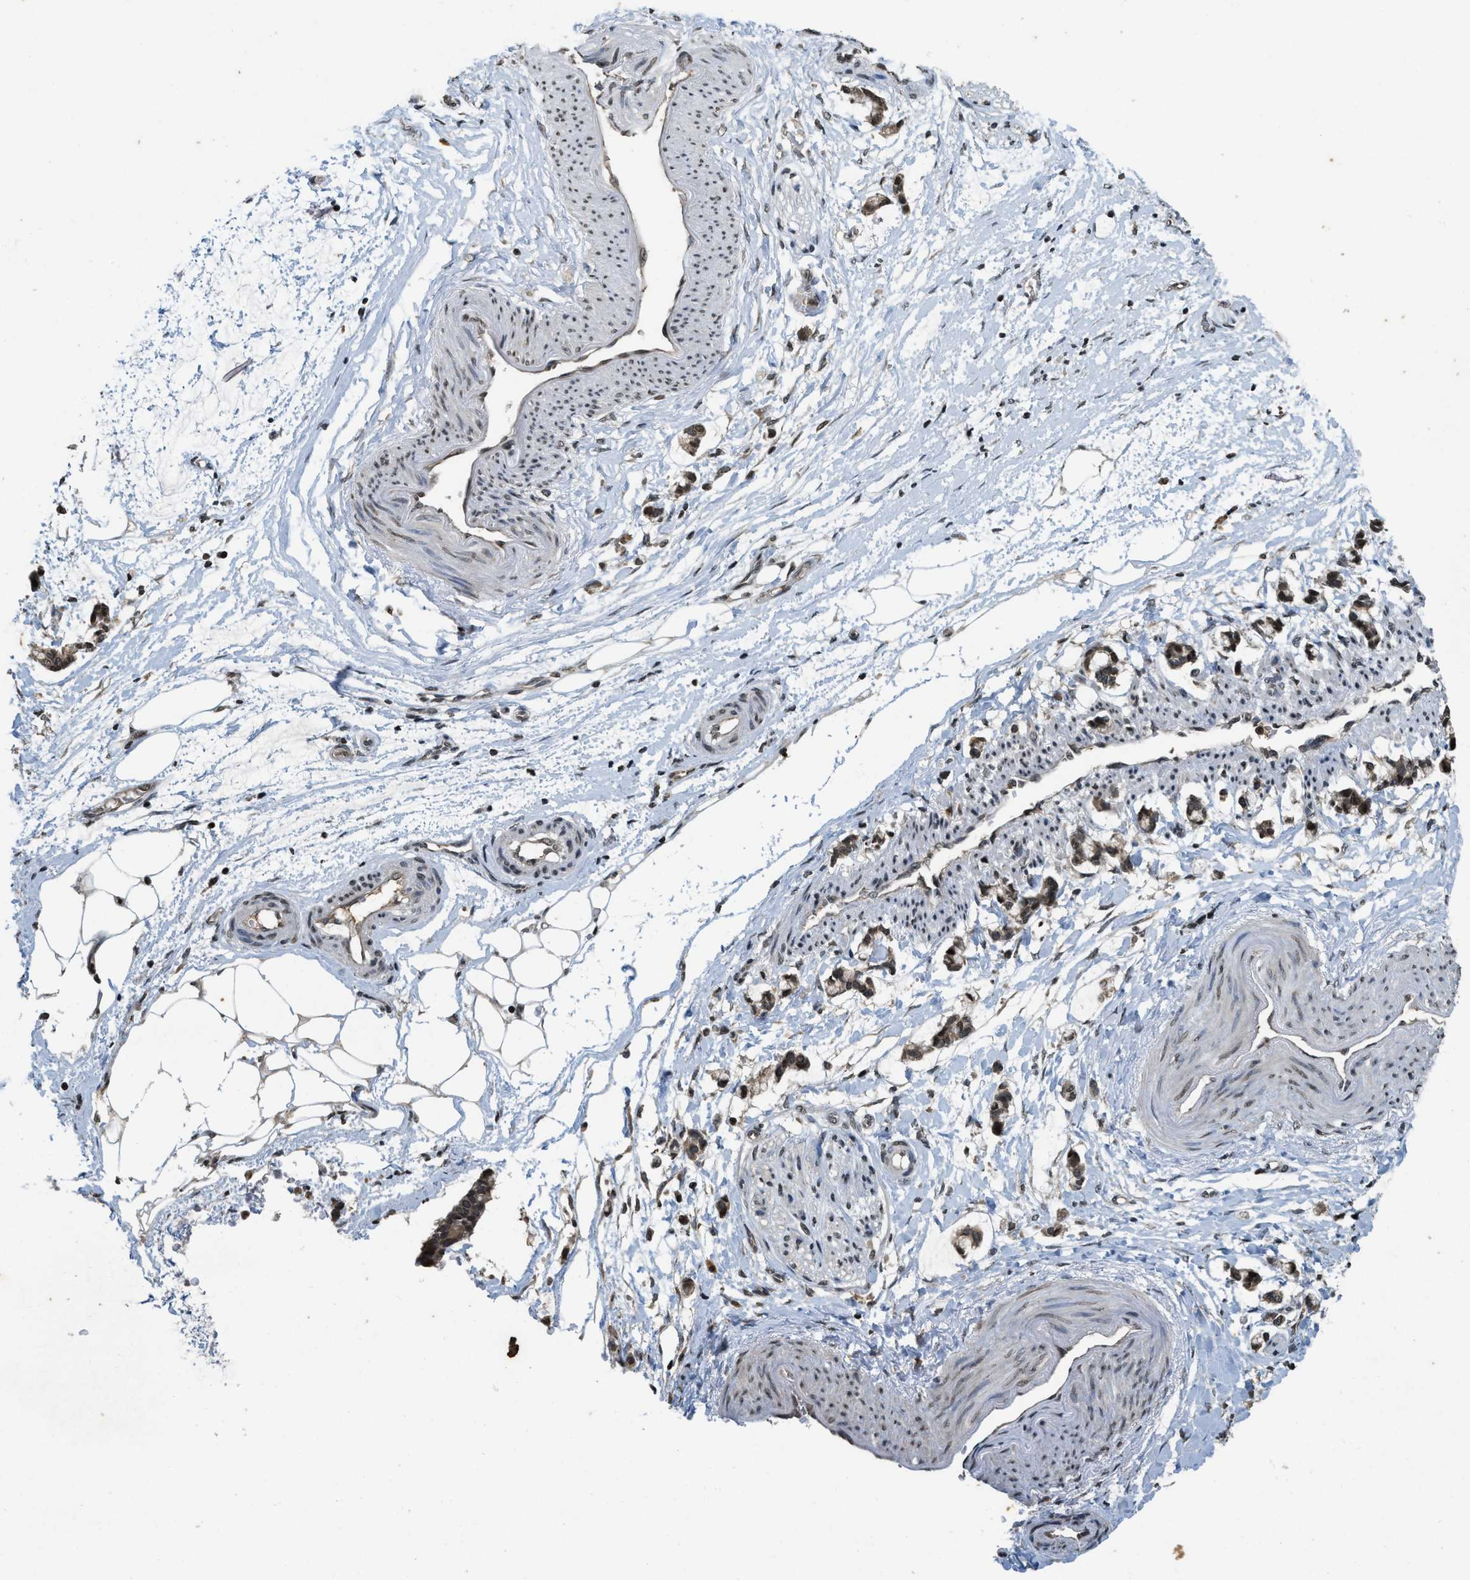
{"staining": {"intensity": "moderate", "quantity": "25%-75%", "location": "nuclear"}, "tissue": "adipose tissue", "cell_type": "Adipocytes", "image_type": "normal", "snomed": [{"axis": "morphology", "description": "Normal tissue, NOS"}, {"axis": "morphology", "description": "Adenocarcinoma, NOS"}, {"axis": "topography", "description": "Colon"}, {"axis": "topography", "description": "Peripheral nerve tissue"}], "caption": "Brown immunohistochemical staining in normal adipose tissue reveals moderate nuclear expression in about 25%-75% of adipocytes. (Brightfield microscopy of DAB IHC at high magnification).", "gene": "SIAH1", "patient": {"sex": "male", "age": 14}}